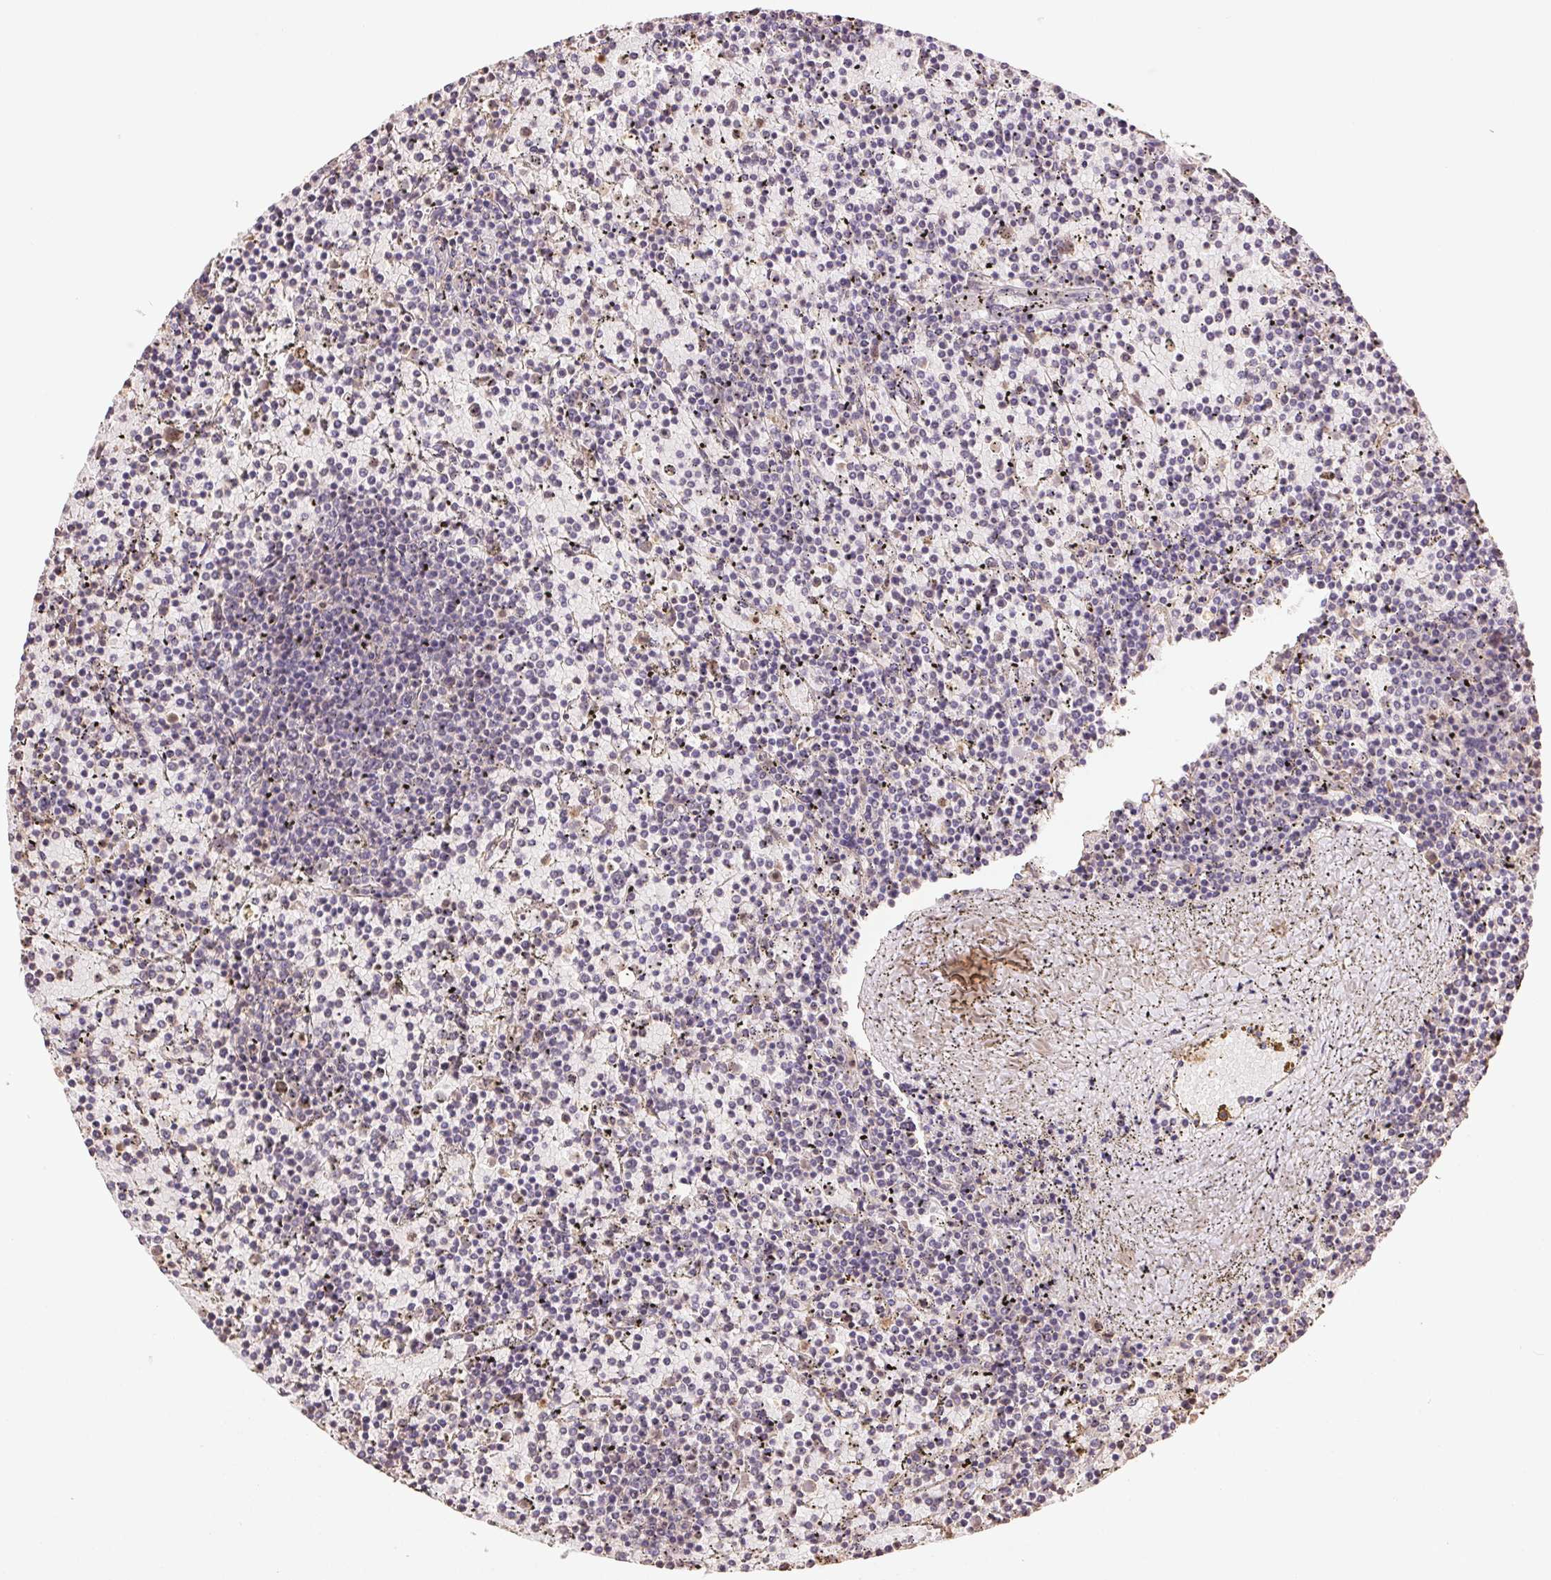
{"staining": {"intensity": "negative", "quantity": "none", "location": "none"}, "tissue": "lymphoma", "cell_type": "Tumor cells", "image_type": "cancer", "snomed": [{"axis": "morphology", "description": "Malignant lymphoma, non-Hodgkin's type, Low grade"}, {"axis": "topography", "description": "Spleen"}], "caption": "Protein analysis of lymphoma demonstrates no significant staining in tumor cells.", "gene": "TMEM253", "patient": {"sex": "female", "age": 77}}